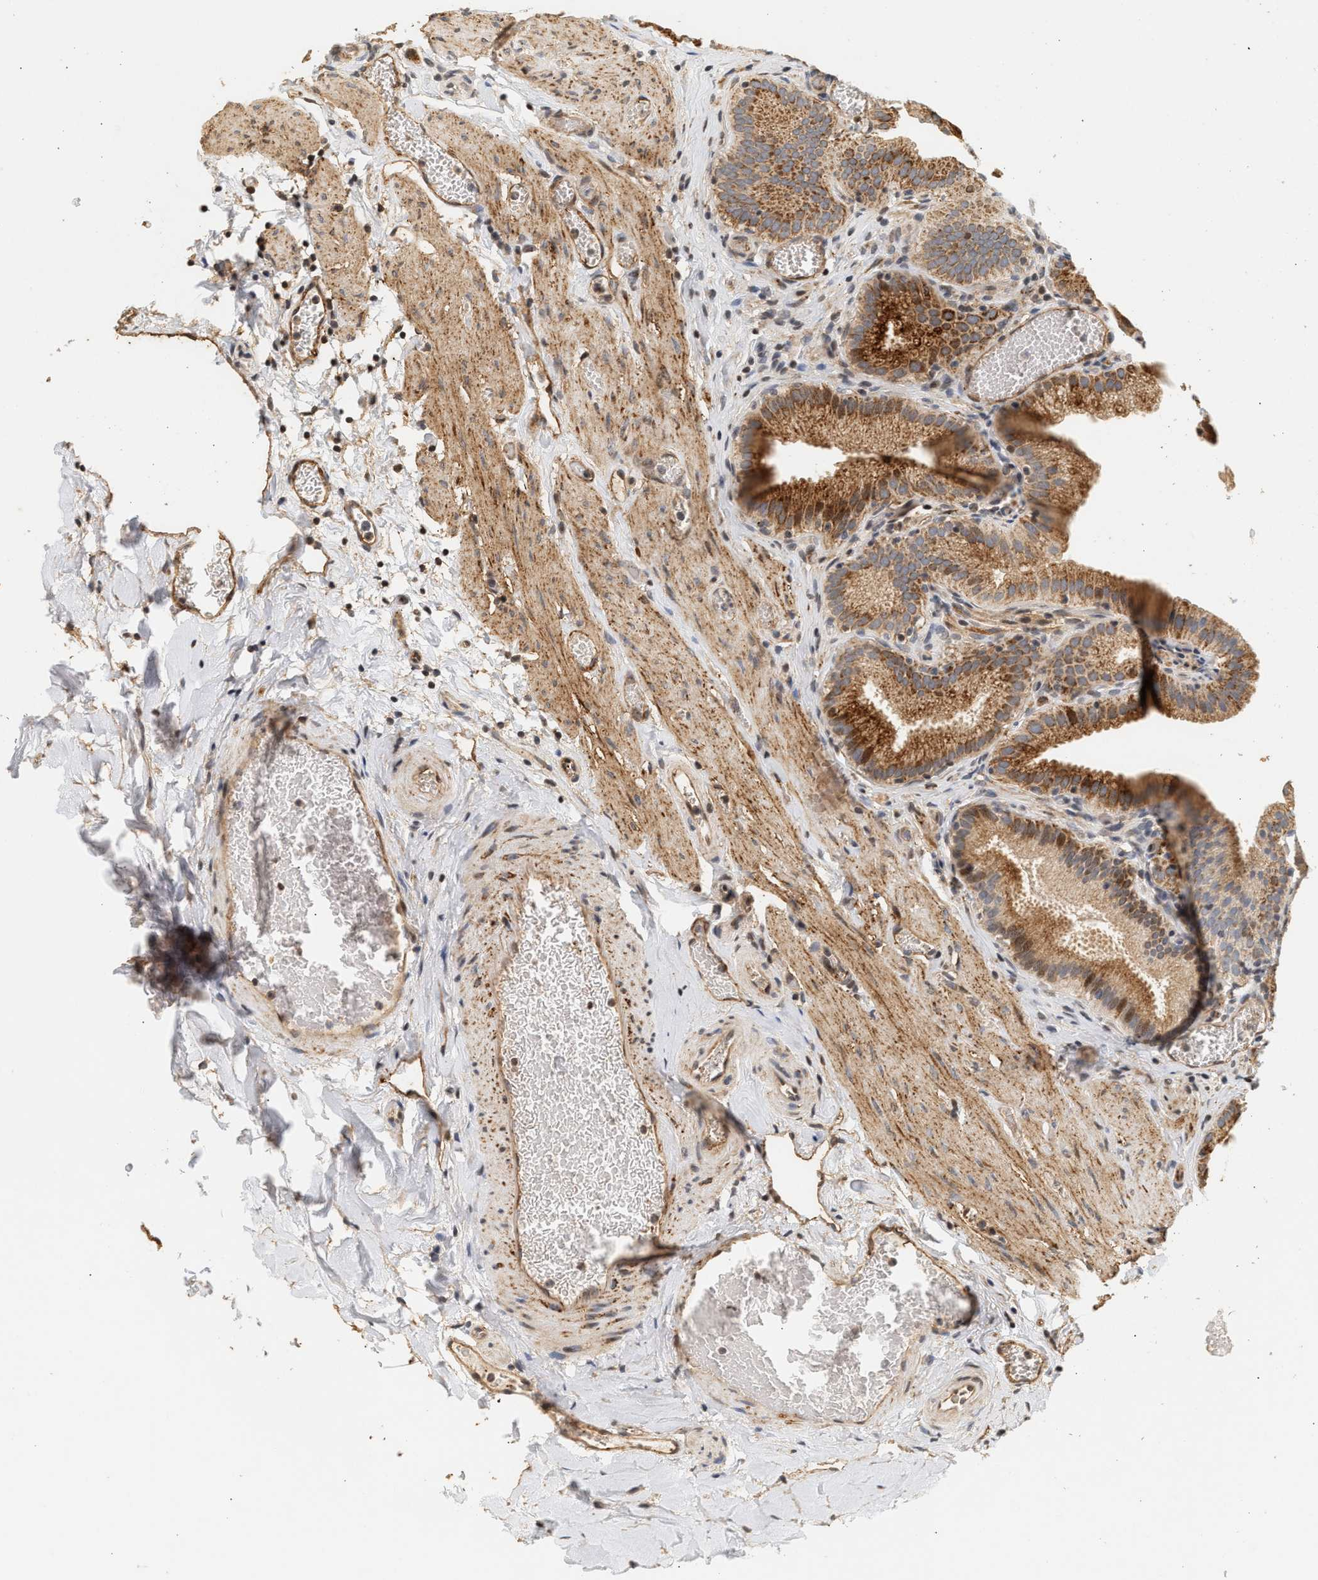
{"staining": {"intensity": "moderate", "quantity": ">75%", "location": "cytoplasmic/membranous"}, "tissue": "gallbladder", "cell_type": "Glandular cells", "image_type": "normal", "snomed": [{"axis": "morphology", "description": "Normal tissue, NOS"}, {"axis": "topography", "description": "Gallbladder"}], "caption": "Human gallbladder stained with a protein marker shows moderate staining in glandular cells.", "gene": "PLXND1", "patient": {"sex": "male", "age": 54}}